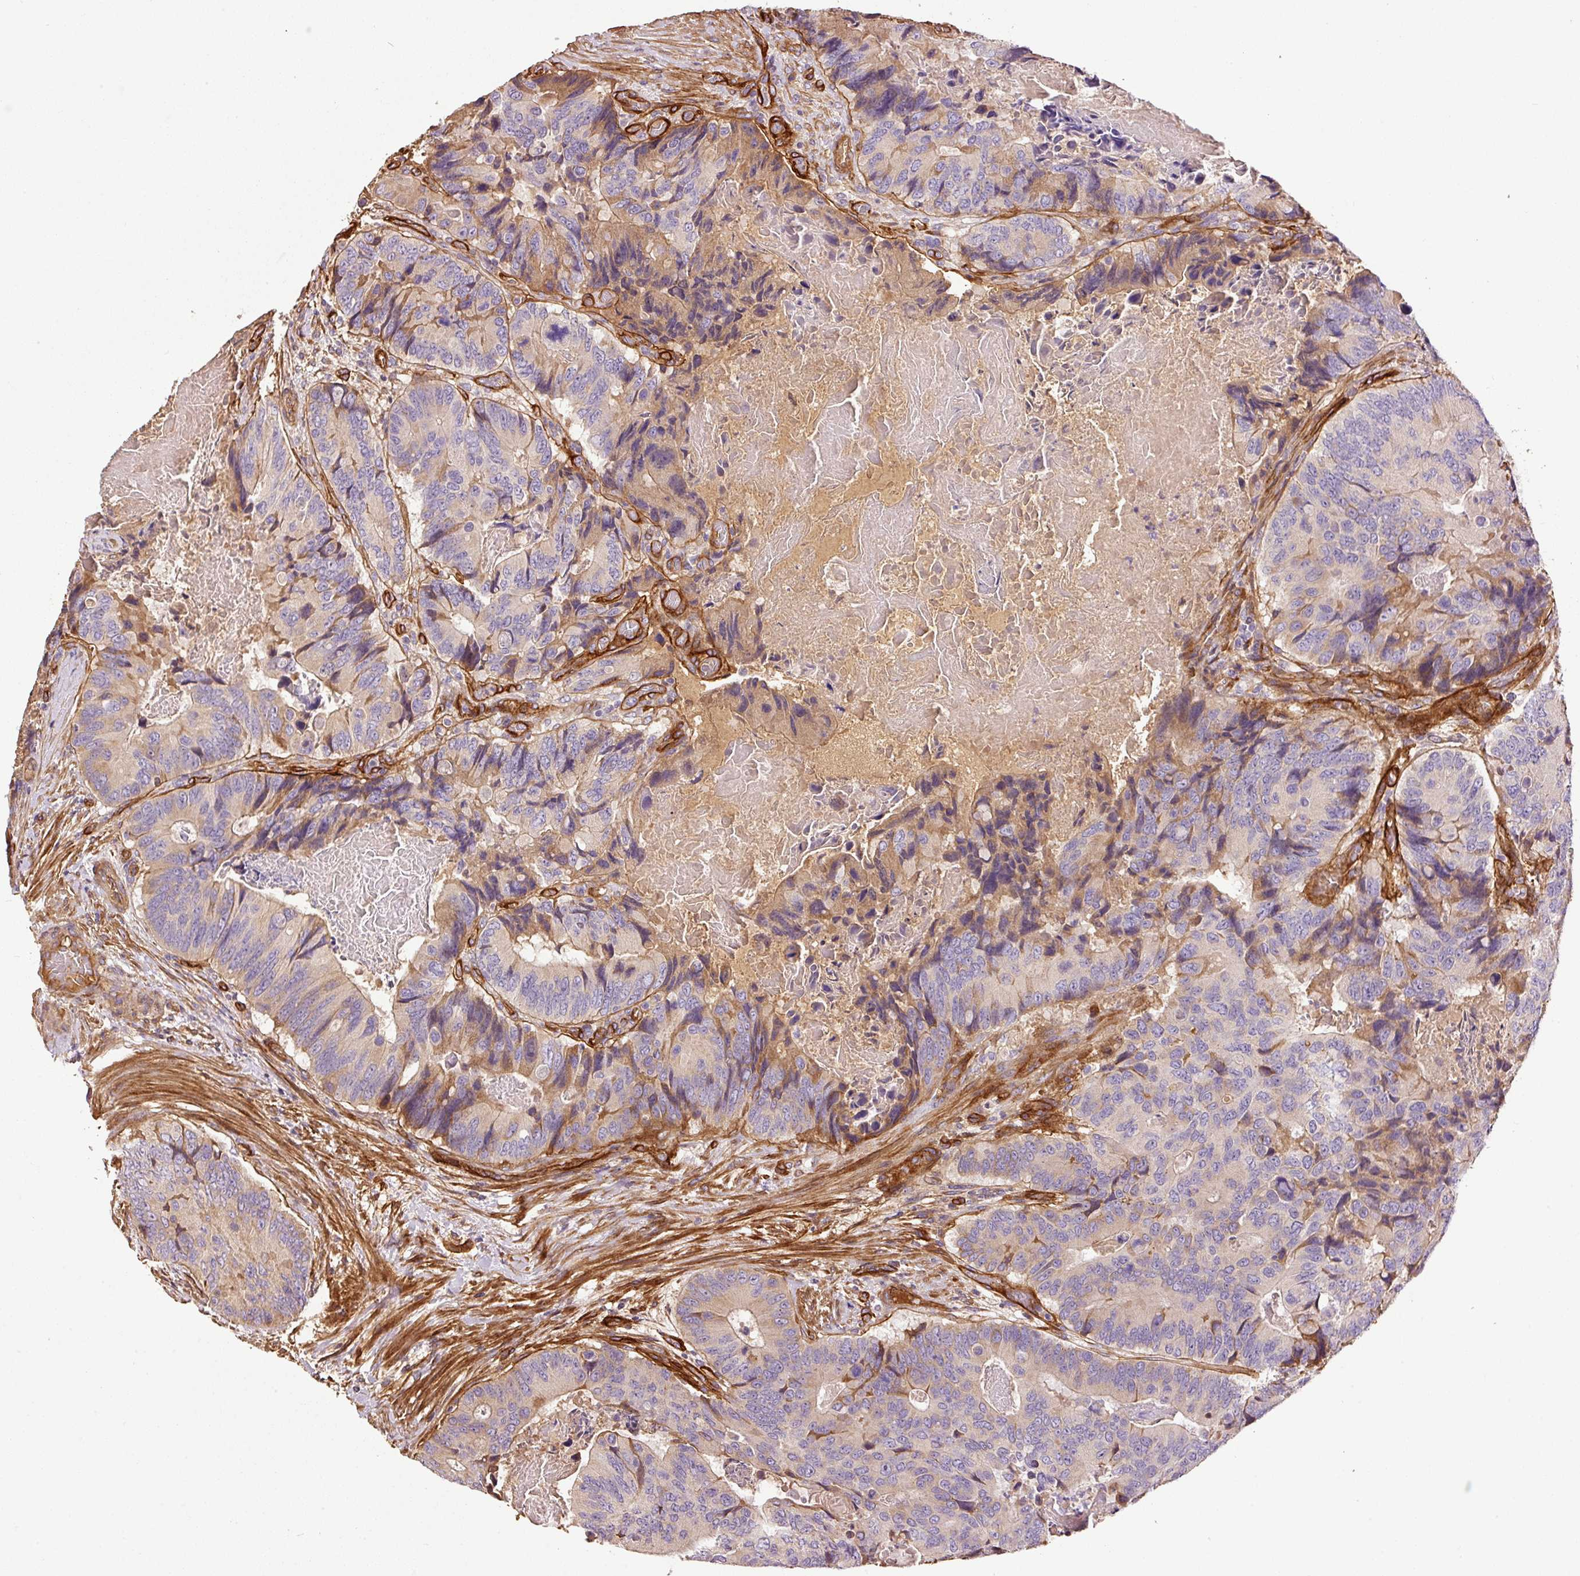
{"staining": {"intensity": "moderate", "quantity": "<25%", "location": "cytoplasmic/membranous"}, "tissue": "colorectal cancer", "cell_type": "Tumor cells", "image_type": "cancer", "snomed": [{"axis": "morphology", "description": "Adenocarcinoma, NOS"}, {"axis": "topography", "description": "Colon"}], "caption": "Colorectal adenocarcinoma tissue exhibits moderate cytoplasmic/membranous positivity in approximately <25% of tumor cells, visualized by immunohistochemistry.", "gene": "NID2", "patient": {"sex": "male", "age": 84}}